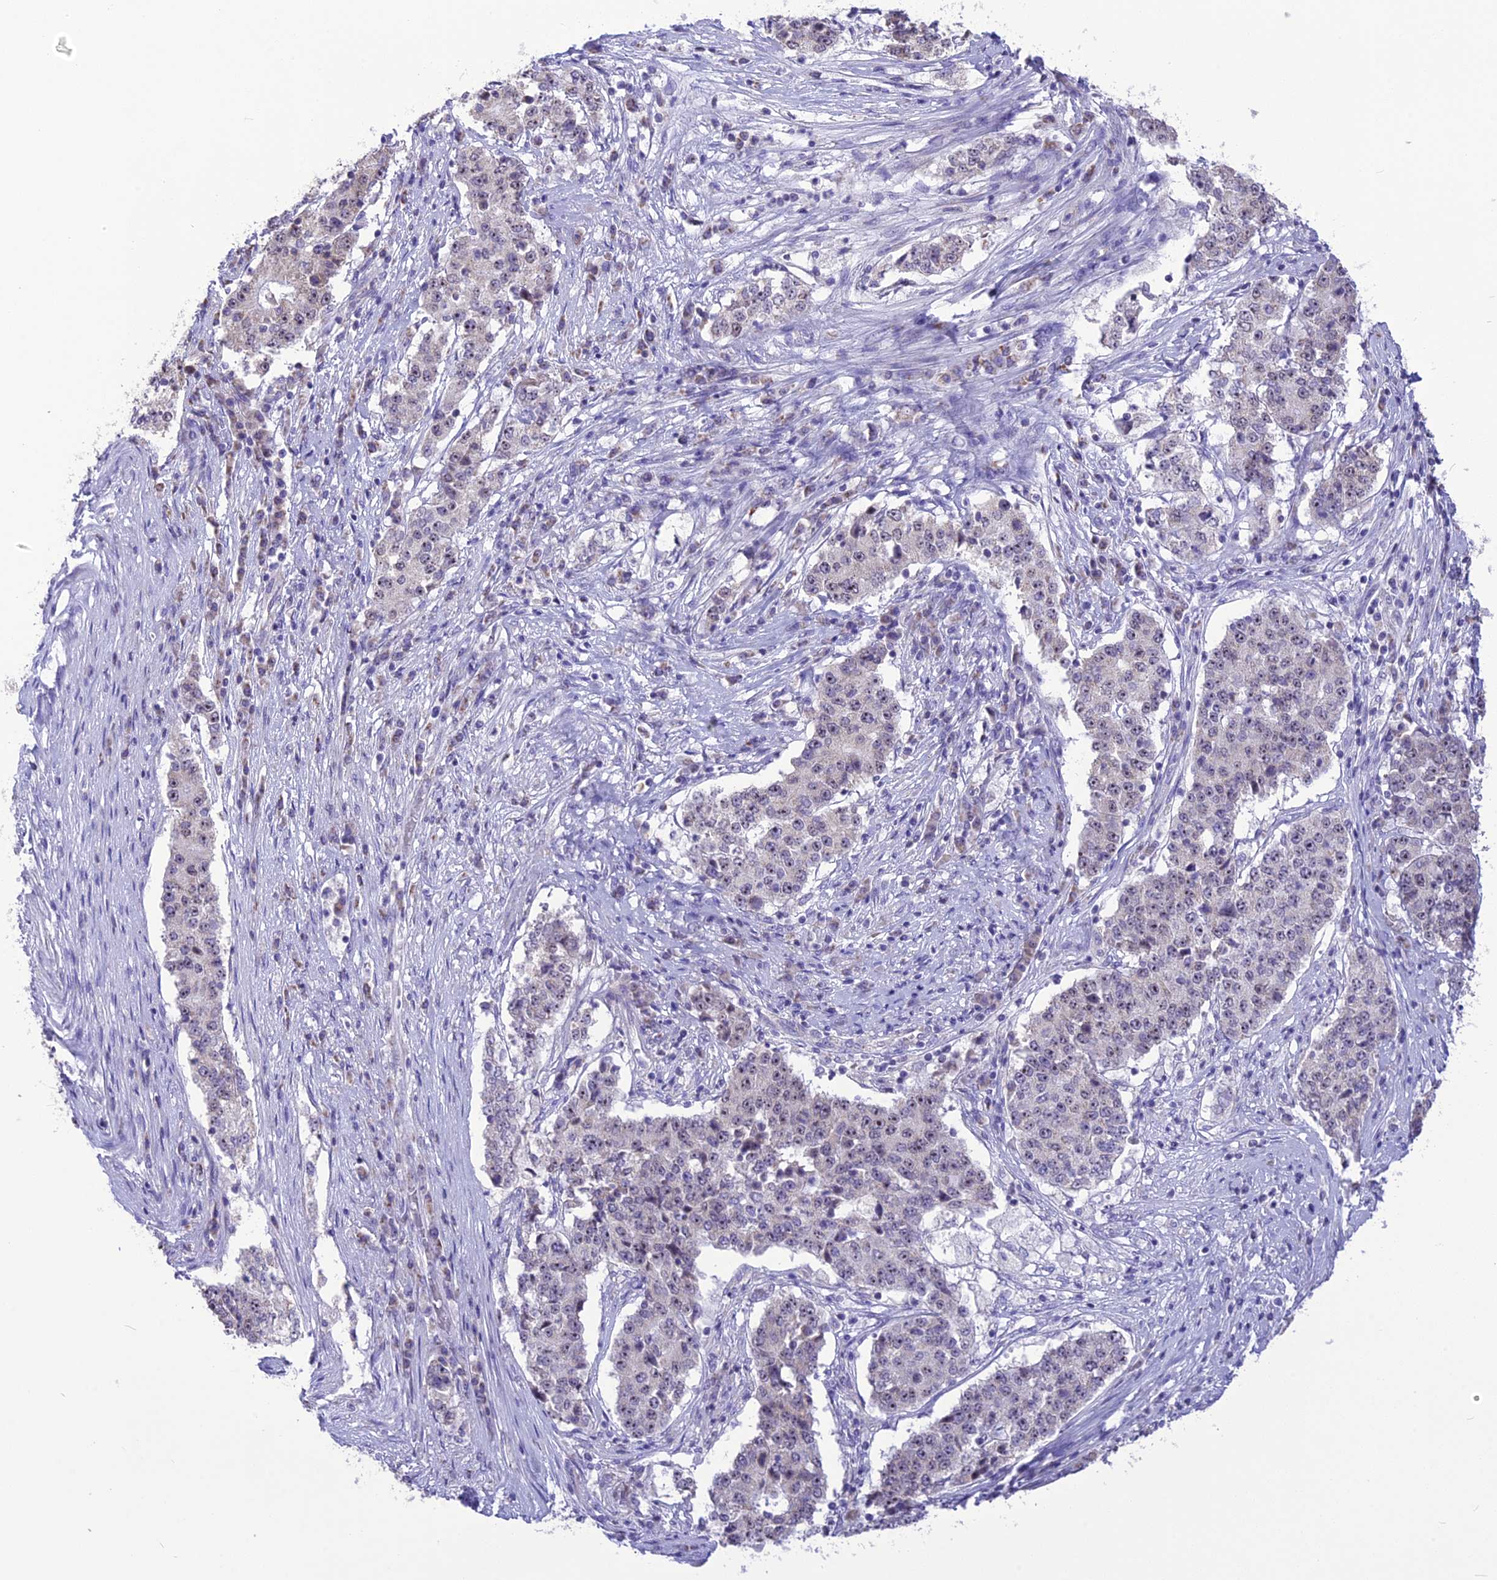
{"staining": {"intensity": "weak", "quantity": "<25%", "location": "nuclear"}, "tissue": "stomach cancer", "cell_type": "Tumor cells", "image_type": "cancer", "snomed": [{"axis": "morphology", "description": "Adenocarcinoma, NOS"}, {"axis": "topography", "description": "Stomach"}], "caption": "This is a photomicrograph of IHC staining of stomach adenocarcinoma, which shows no positivity in tumor cells.", "gene": "CMSS1", "patient": {"sex": "male", "age": 59}}